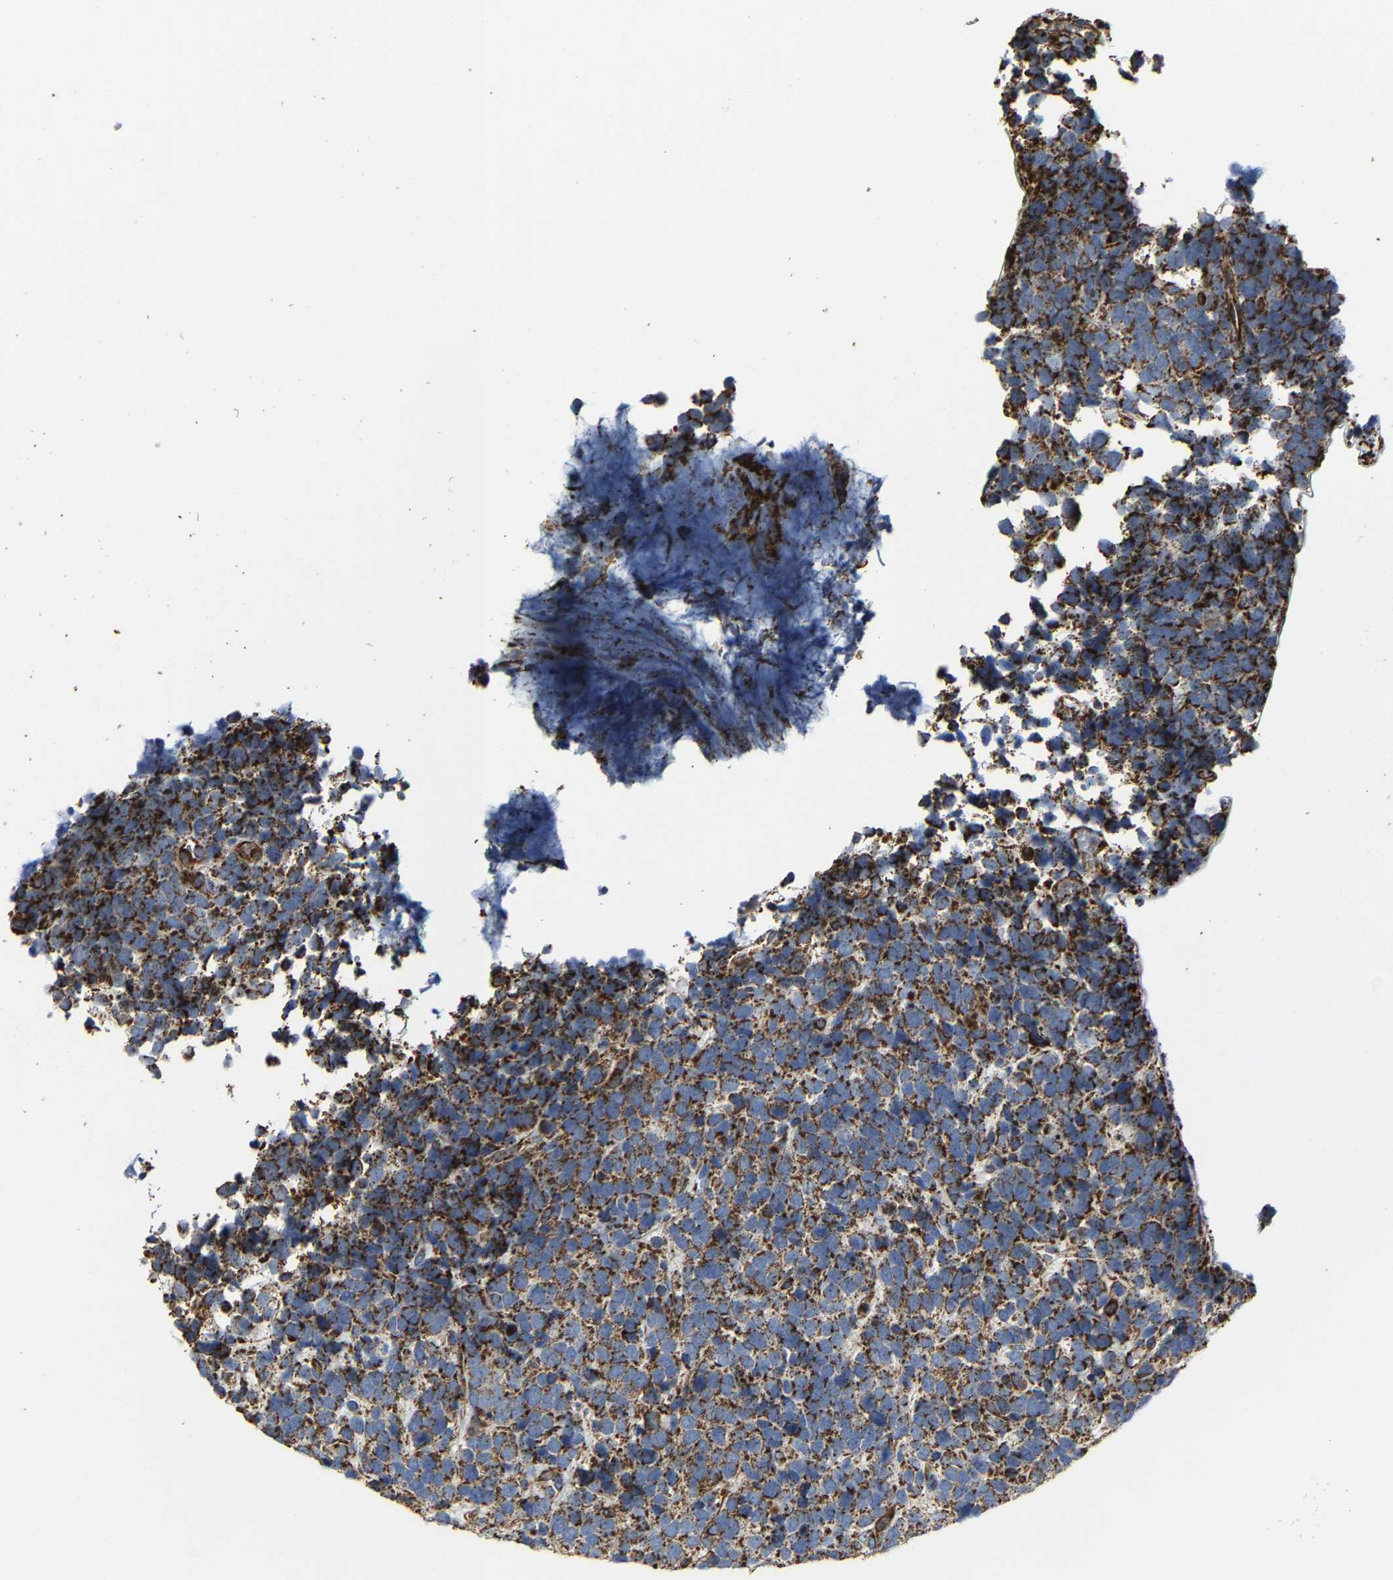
{"staining": {"intensity": "strong", "quantity": ">75%", "location": "cytoplasmic/membranous"}, "tissue": "urothelial cancer", "cell_type": "Tumor cells", "image_type": "cancer", "snomed": [{"axis": "morphology", "description": "Urothelial carcinoma, High grade"}, {"axis": "topography", "description": "Urinary bladder"}], "caption": "Immunohistochemistry (IHC) (DAB) staining of human urothelial carcinoma (high-grade) reveals strong cytoplasmic/membranous protein positivity in about >75% of tumor cells. (Brightfield microscopy of DAB IHC at high magnification).", "gene": "NDUFV3", "patient": {"sex": "female", "age": 82}}